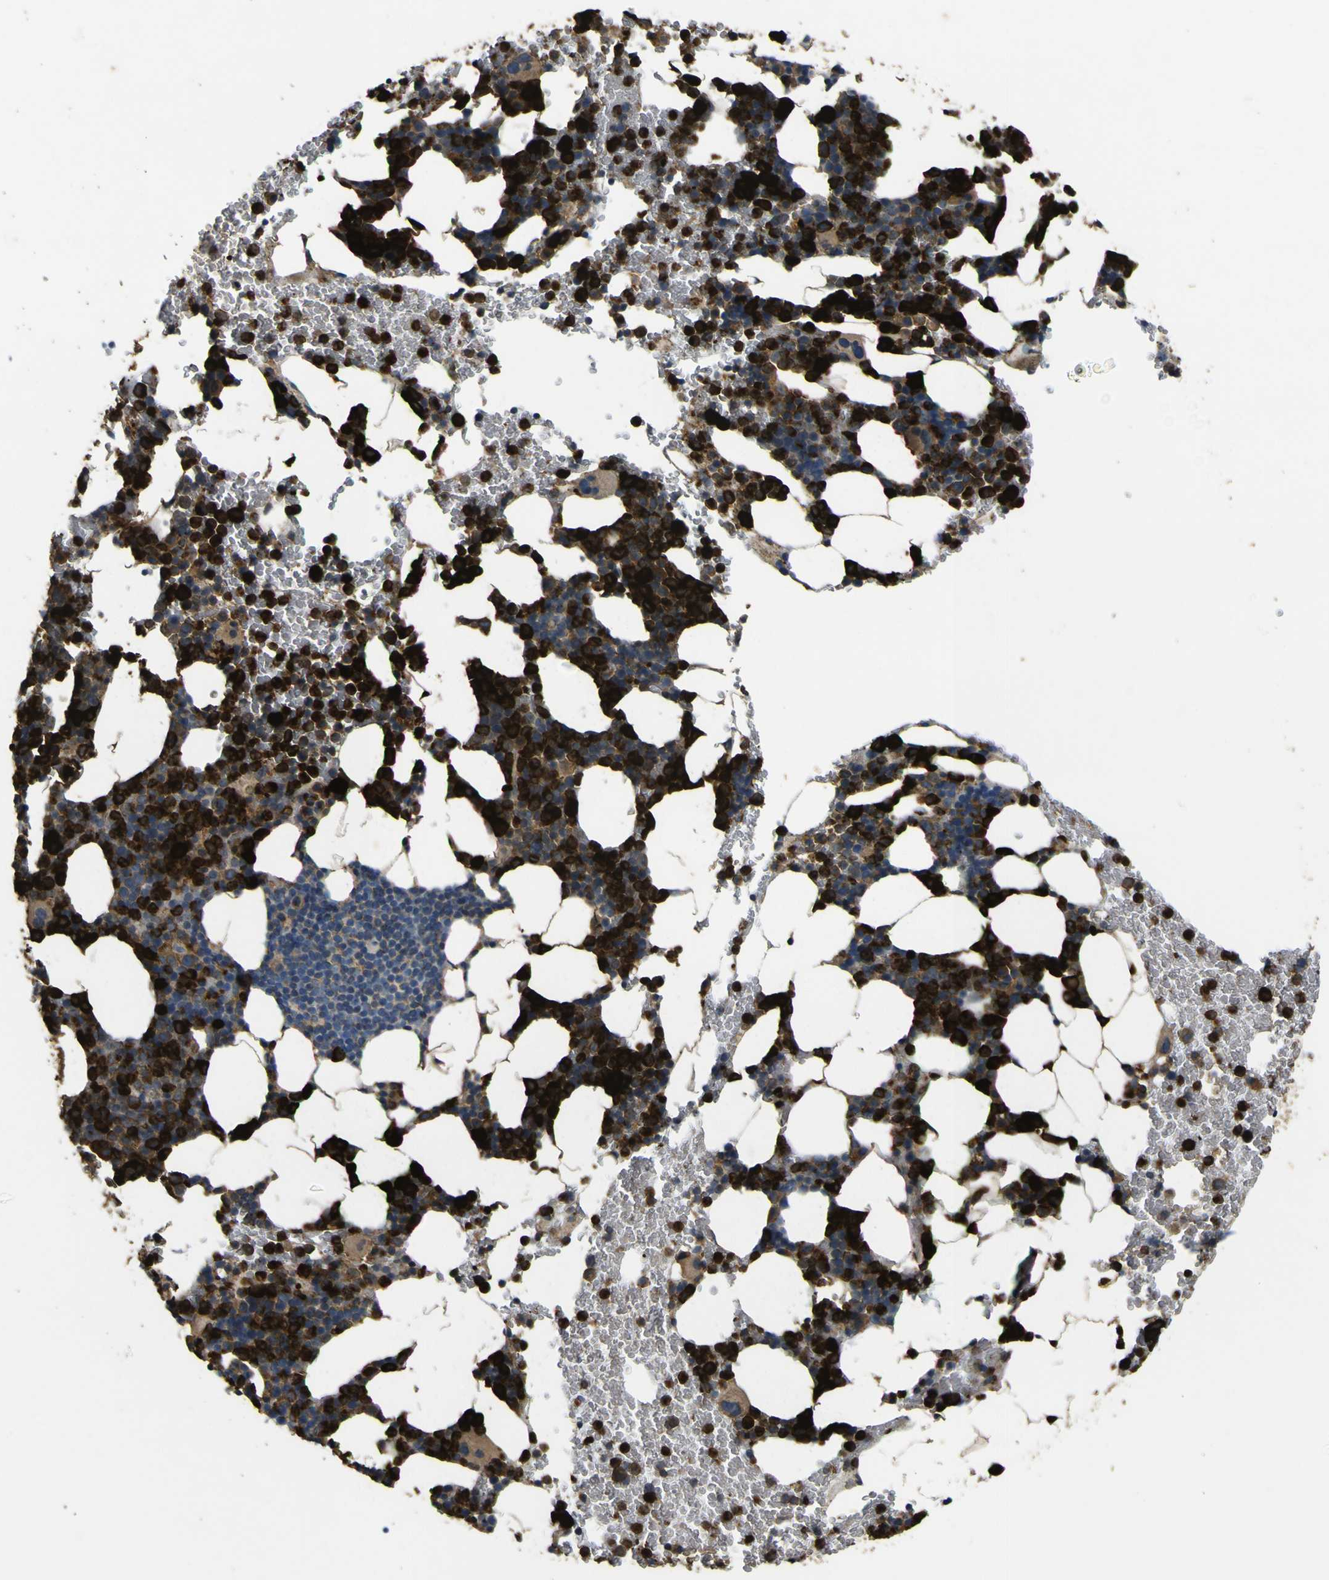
{"staining": {"intensity": "strong", "quantity": ">75%", "location": "cytoplasmic/membranous"}, "tissue": "bone marrow", "cell_type": "Hematopoietic cells", "image_type": "normal", "snomed": [{"axis": "morphology", "description": "Normal tissue, NOS"}, {"axis": "morphology", "description": "Inflammation, NOS"}, {"axis": "topography", "description": "Bone marrow"}], "caption": "A brown stain labels strong cytoplasmic/membranous staining of a protein in hematopoietic cells of normal bone marrow.", "gene": "ACSL3", "patient": {"sex": "female", "age": 70}}